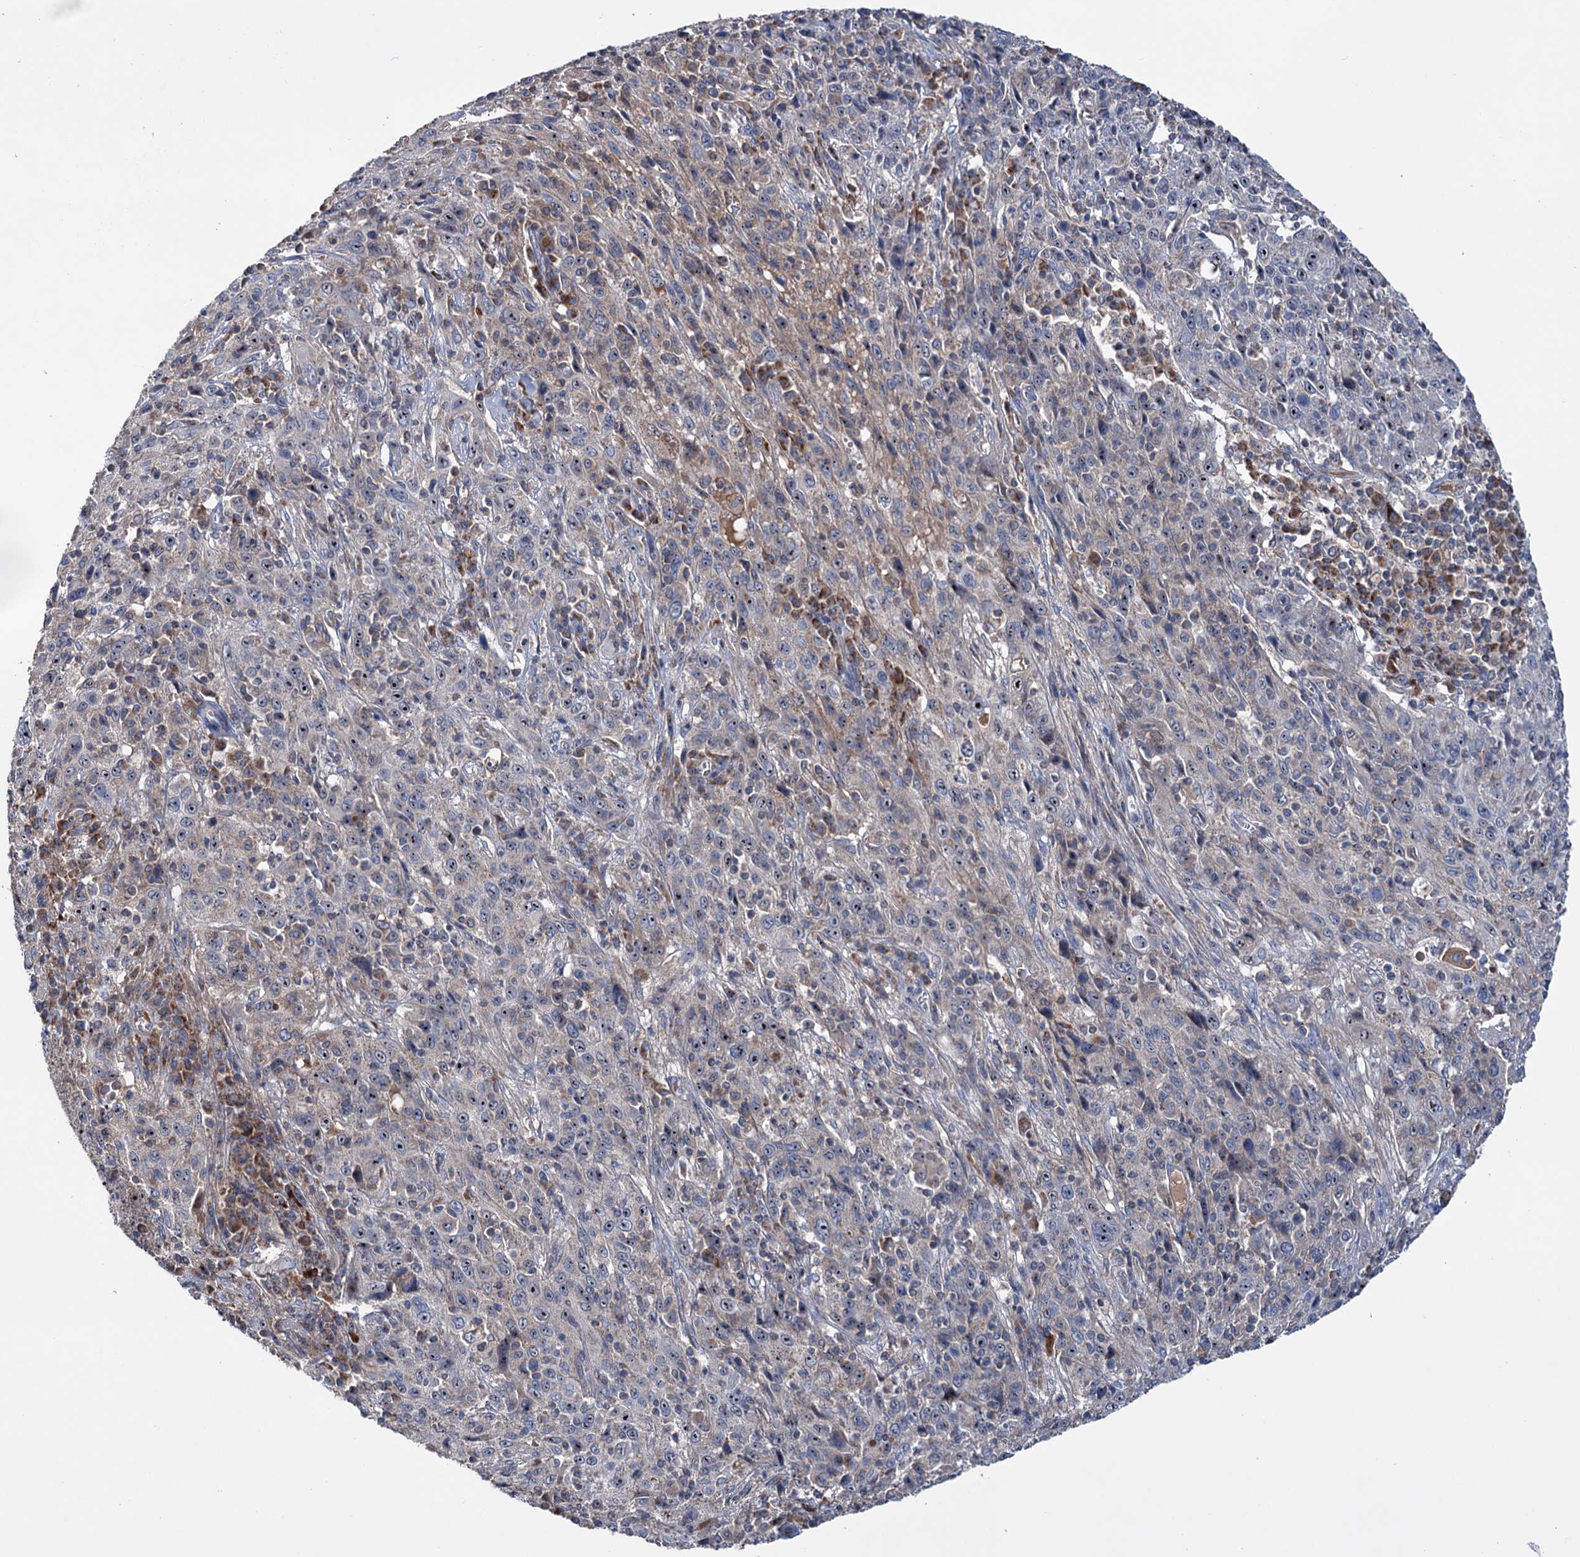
{"staining": {"intensity": "moderate", "quantity": "25%-75%", "location": "nuclear"}, "tissue": "cervical cancer", "cell_type": "Tumor cells", "image_type": "cancer", "snomed": [{"axis": "morphology", "description": "Squamous cell carcinoma, NOS"}, {"axis": "topography", "description": "Cervix"}], "caption": "Moderate nuclear positivity is present in approximately 25%-75% of tumor cells in cervical cancer. (DAB (3,3'-diaminobenzidine) IHC with brightfield microscopy, high magnification).", "gene": "HTR3B", "patient": {"sex": "female", "age": 46}}